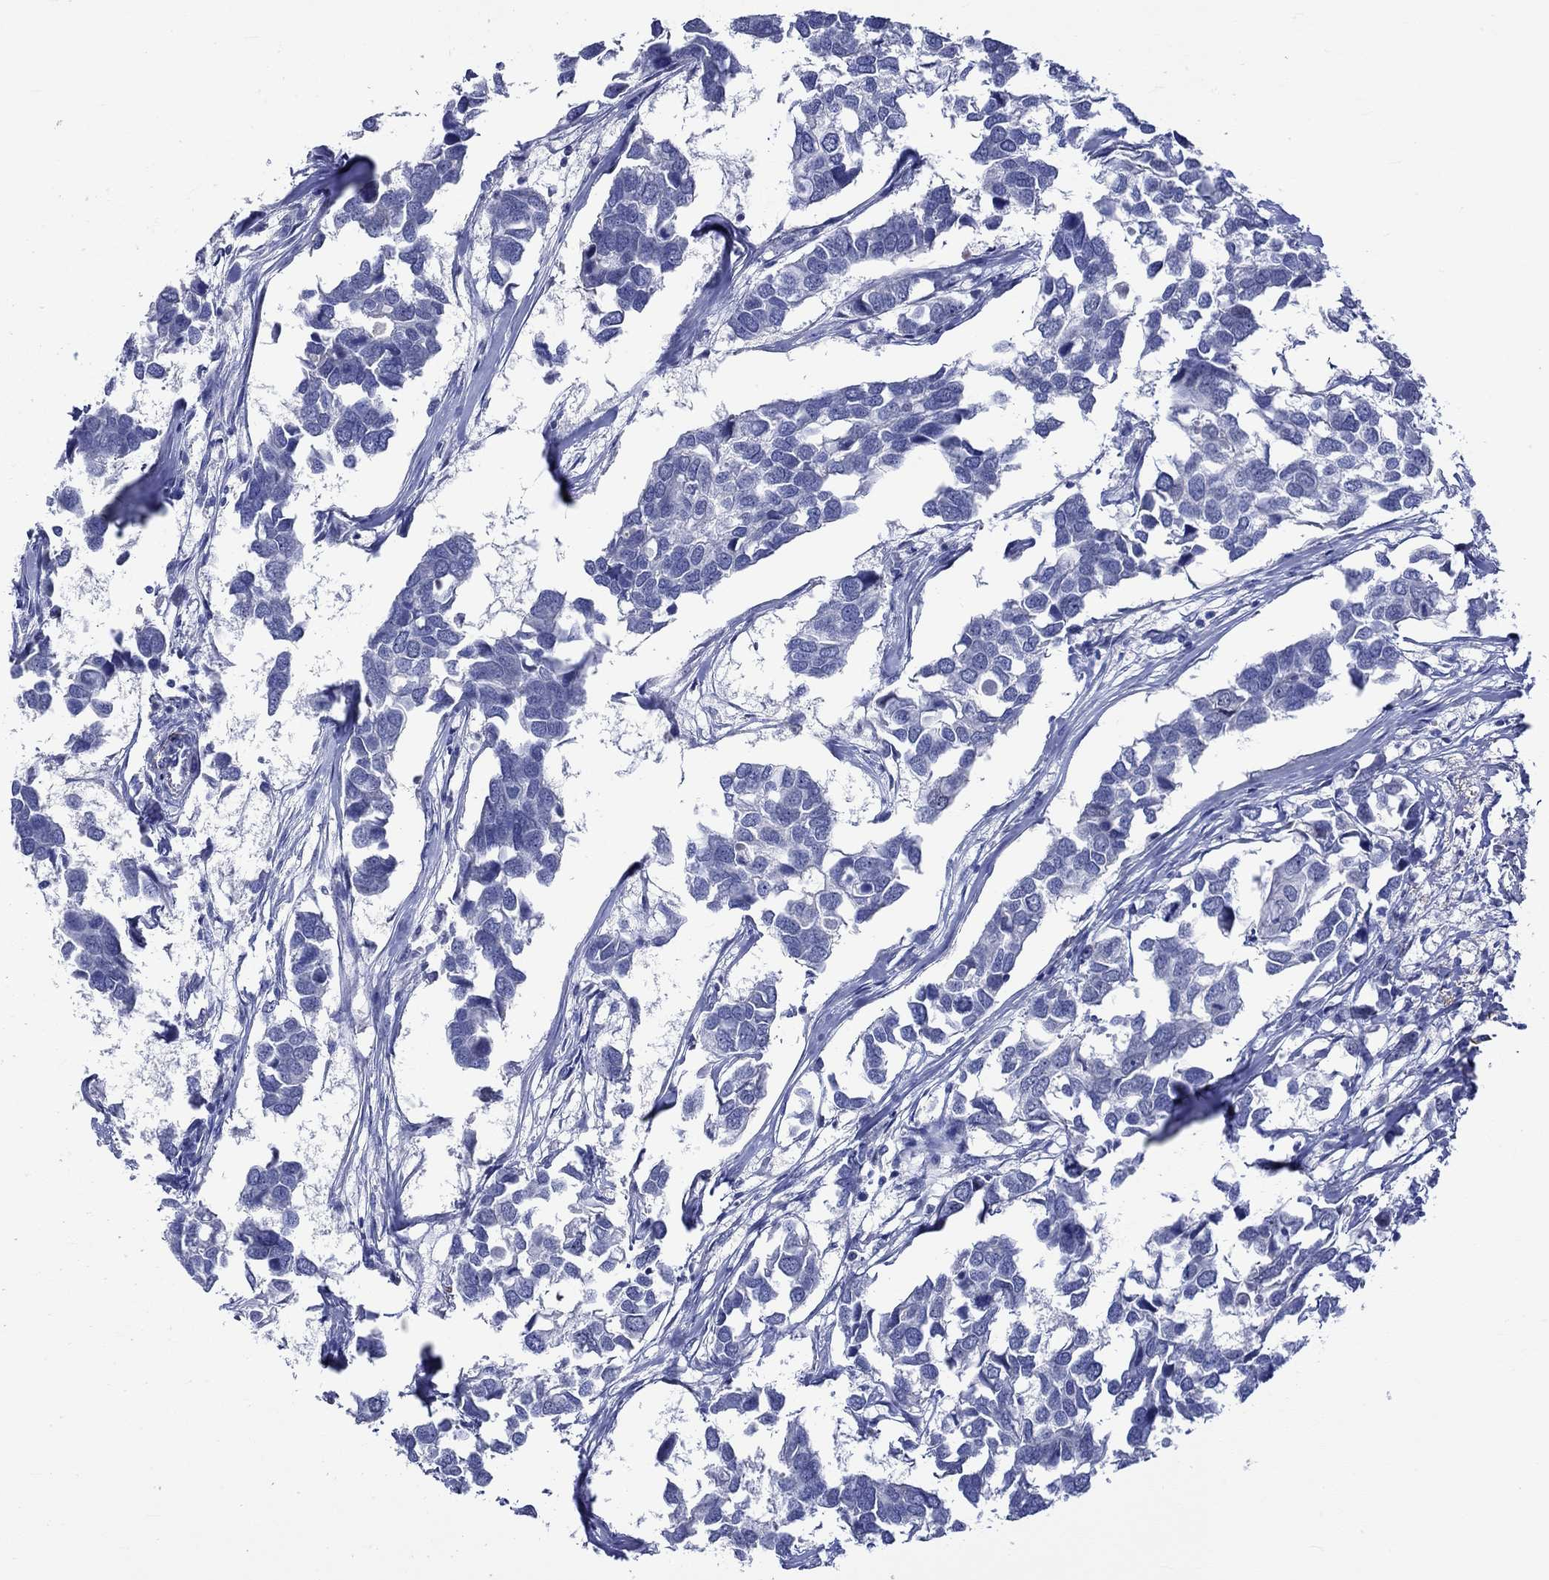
{"staining": {"intensity": "negative", "quantity": "none", "location": "none"}, "tissue": "breast cancer", "cell_type": "Tumor cells", "image_type": "cancer", "snomed": [{"axis": "morphology", "description": "Duct carcinoma"}, {"axis": "topography", "description": "Breast"}], "caption": "This photomicrograph is of breast cancer stained with IHC to label a protein in brown with the nuclei are counter-stained blue. There is no positivity in tumor cells. The staining is performed using DAB (3,3'-diaminobenzidine) brown chromogen with nuclei counter-stained in using hematoxylin.", "gene": "KLHL35", "patient": {"sex": "female", "age": 83}}